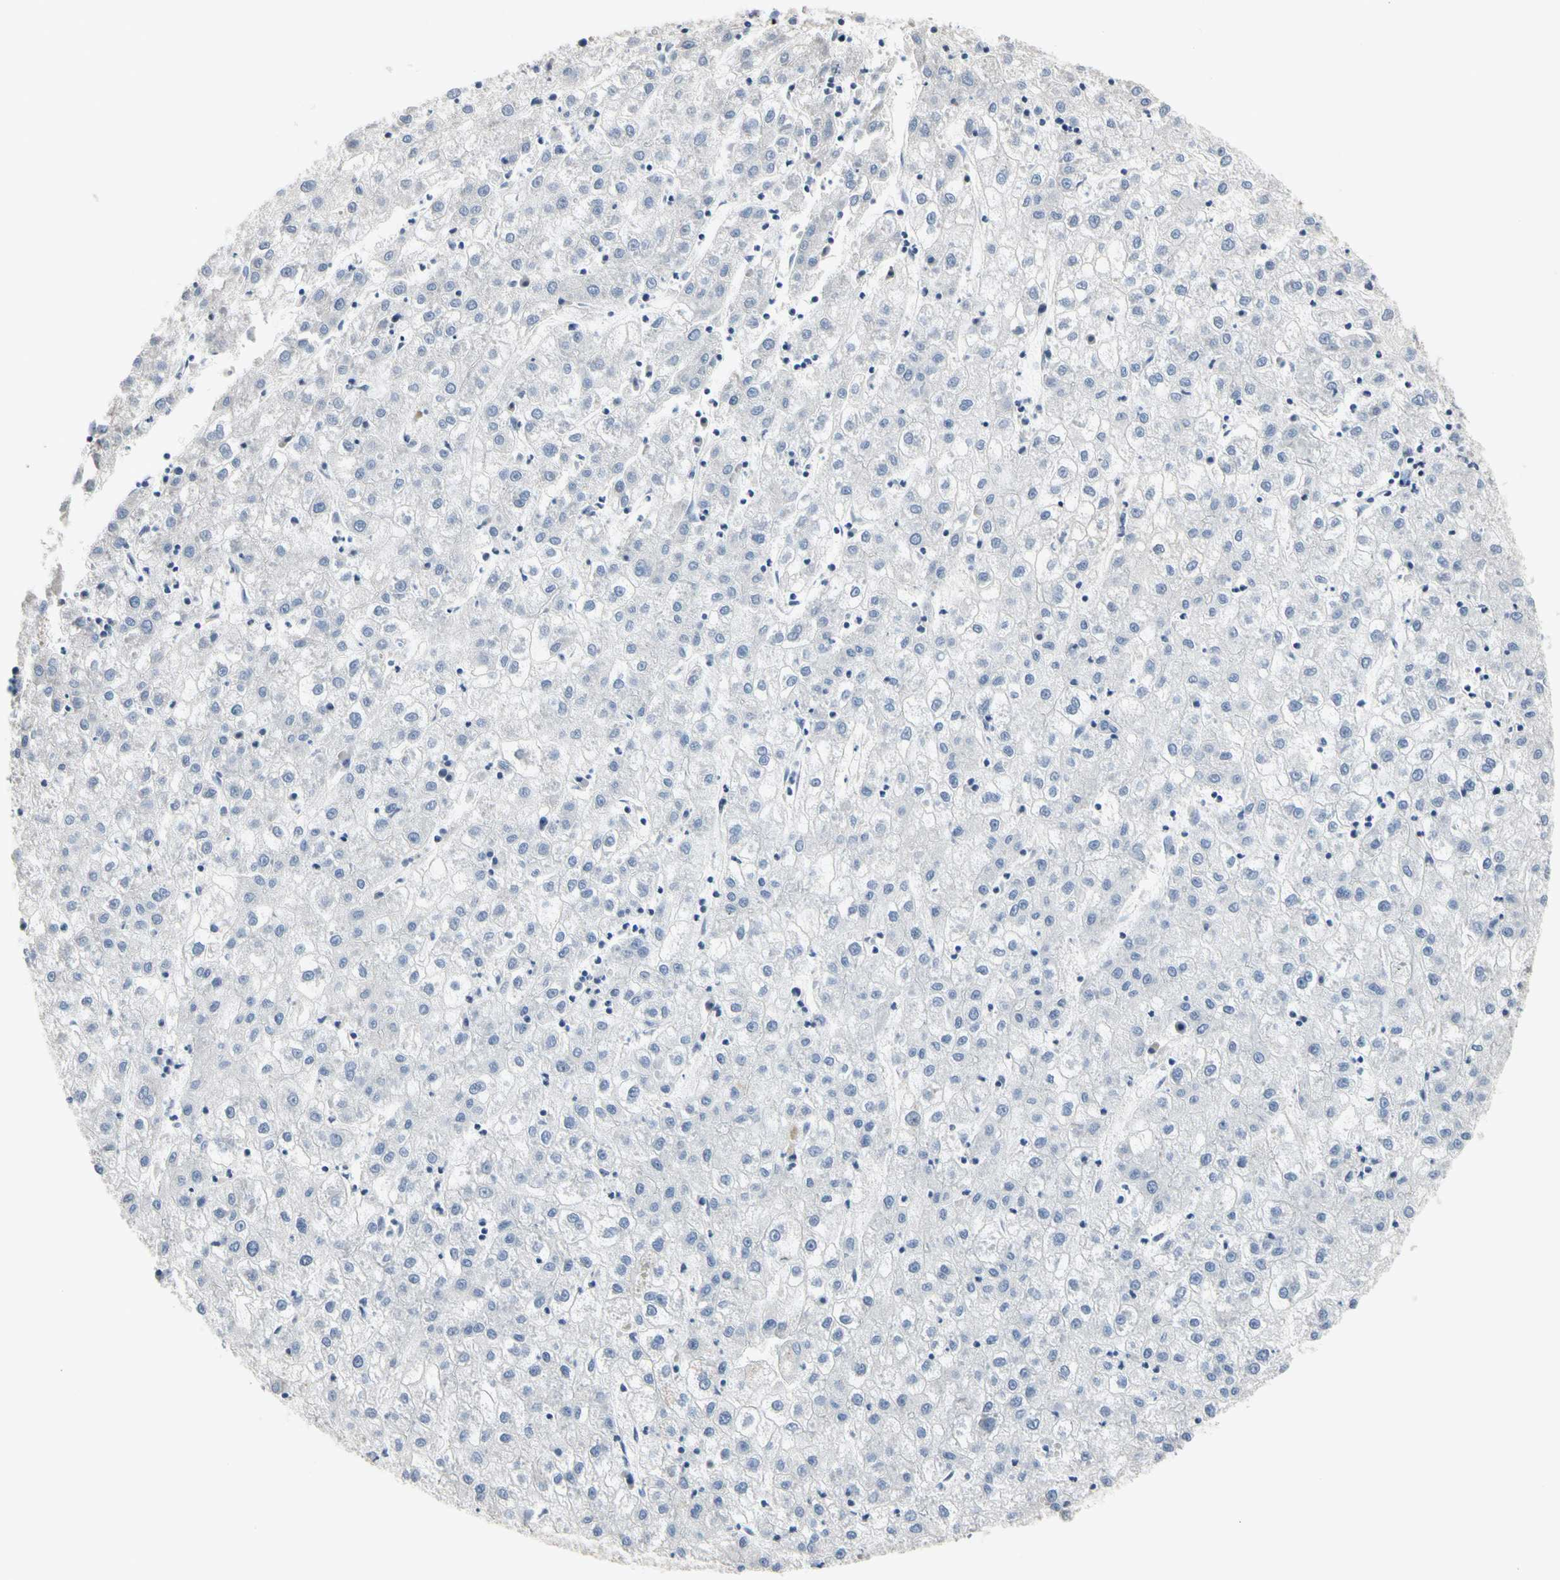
{"staining": {"intensity": "negative", "quantity": "none", "location": "none"}, "tissue": "liver cancer", "cell_type": "Tumor cells", "image_type": "cancer", "snomed": [{"axis": "morphology", "description": "Carcinoma, Hepatocellular, NOS"}, {"axis": "topography", "description": "Liver"}], "caption": "Protein analysis of liver cancer exhibits no significant expression in tumor cells.", "gene": "GAS6", "patient": {"sex": "male", "age": 72}}